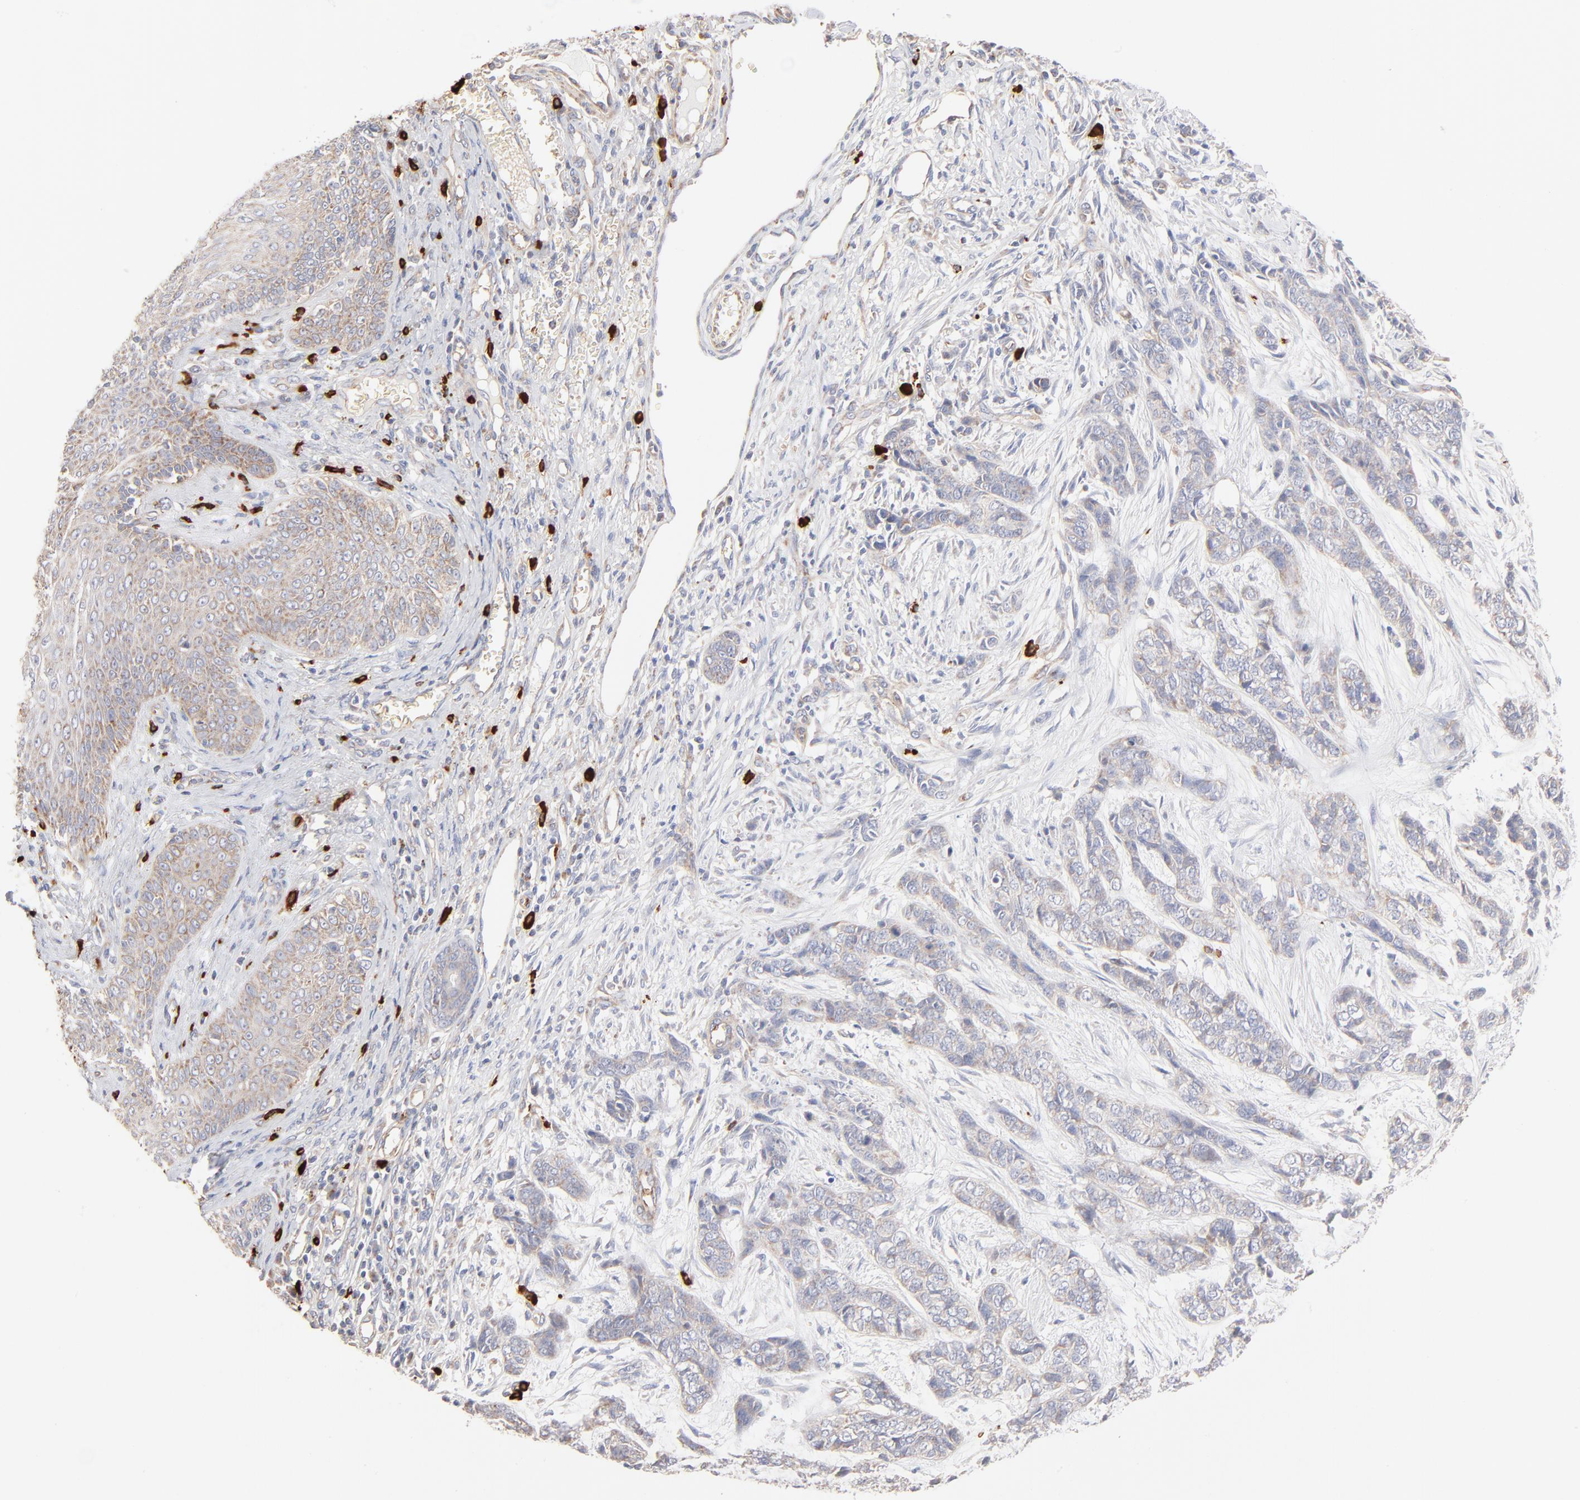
{"staining": {"intensity": "negative", "quantity": "none", "location": "none"}, "tissue": "skin cancer", "cell_type": "Tumor cells", "image_type": "cancer", "snomed": [{"axis": "morphology", "description": "Basal cell carcinoma"}, {"axis": "topography", "description": "Skin"}], "caption": "Protein analysis of basal cell carcinoma (skin) demonstrates no significant positivity in tumor cells.", "gene": "SPTB", "patient": {"sex": "female", "age": 64}}